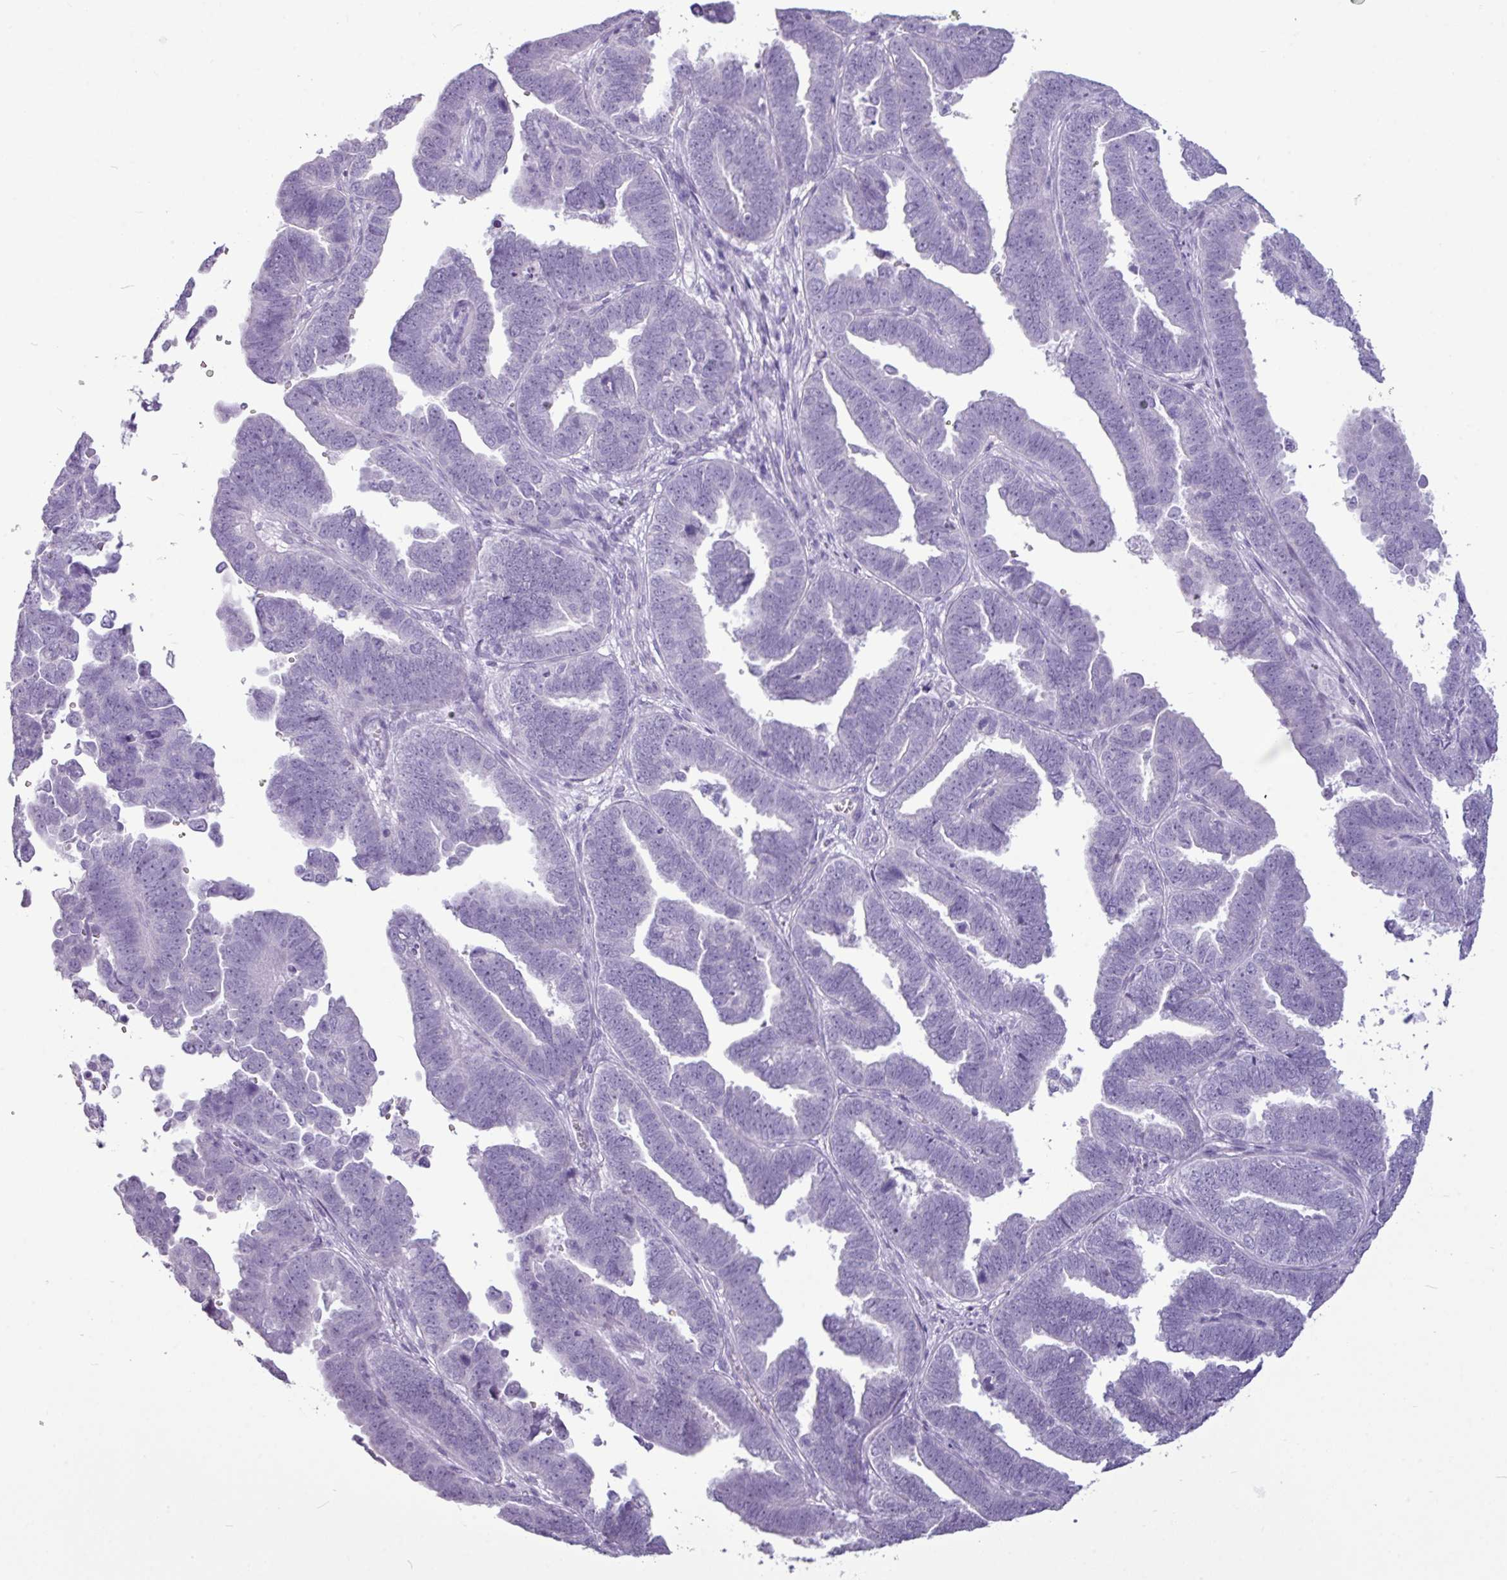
{"staining": {"intensity": "negative", "quantity": "none", "location": "none"}, "tissue": "endometrial cancer", "cell_type": "Tumor cells", "image_type": "cancer", "snomed": [{"axis": "morphology", "description": "Adenocarcinoma, NOS"}, {"axis": "topography", "description": "Endometrium"}], "caption": "Human endometrial cancer (adenocarcinoma) stained for a protein using immunohistochemistry shows no positivity in tumor cells.", "gene": "AMY2A", "patient": {"sex": "female", "age": 75}}